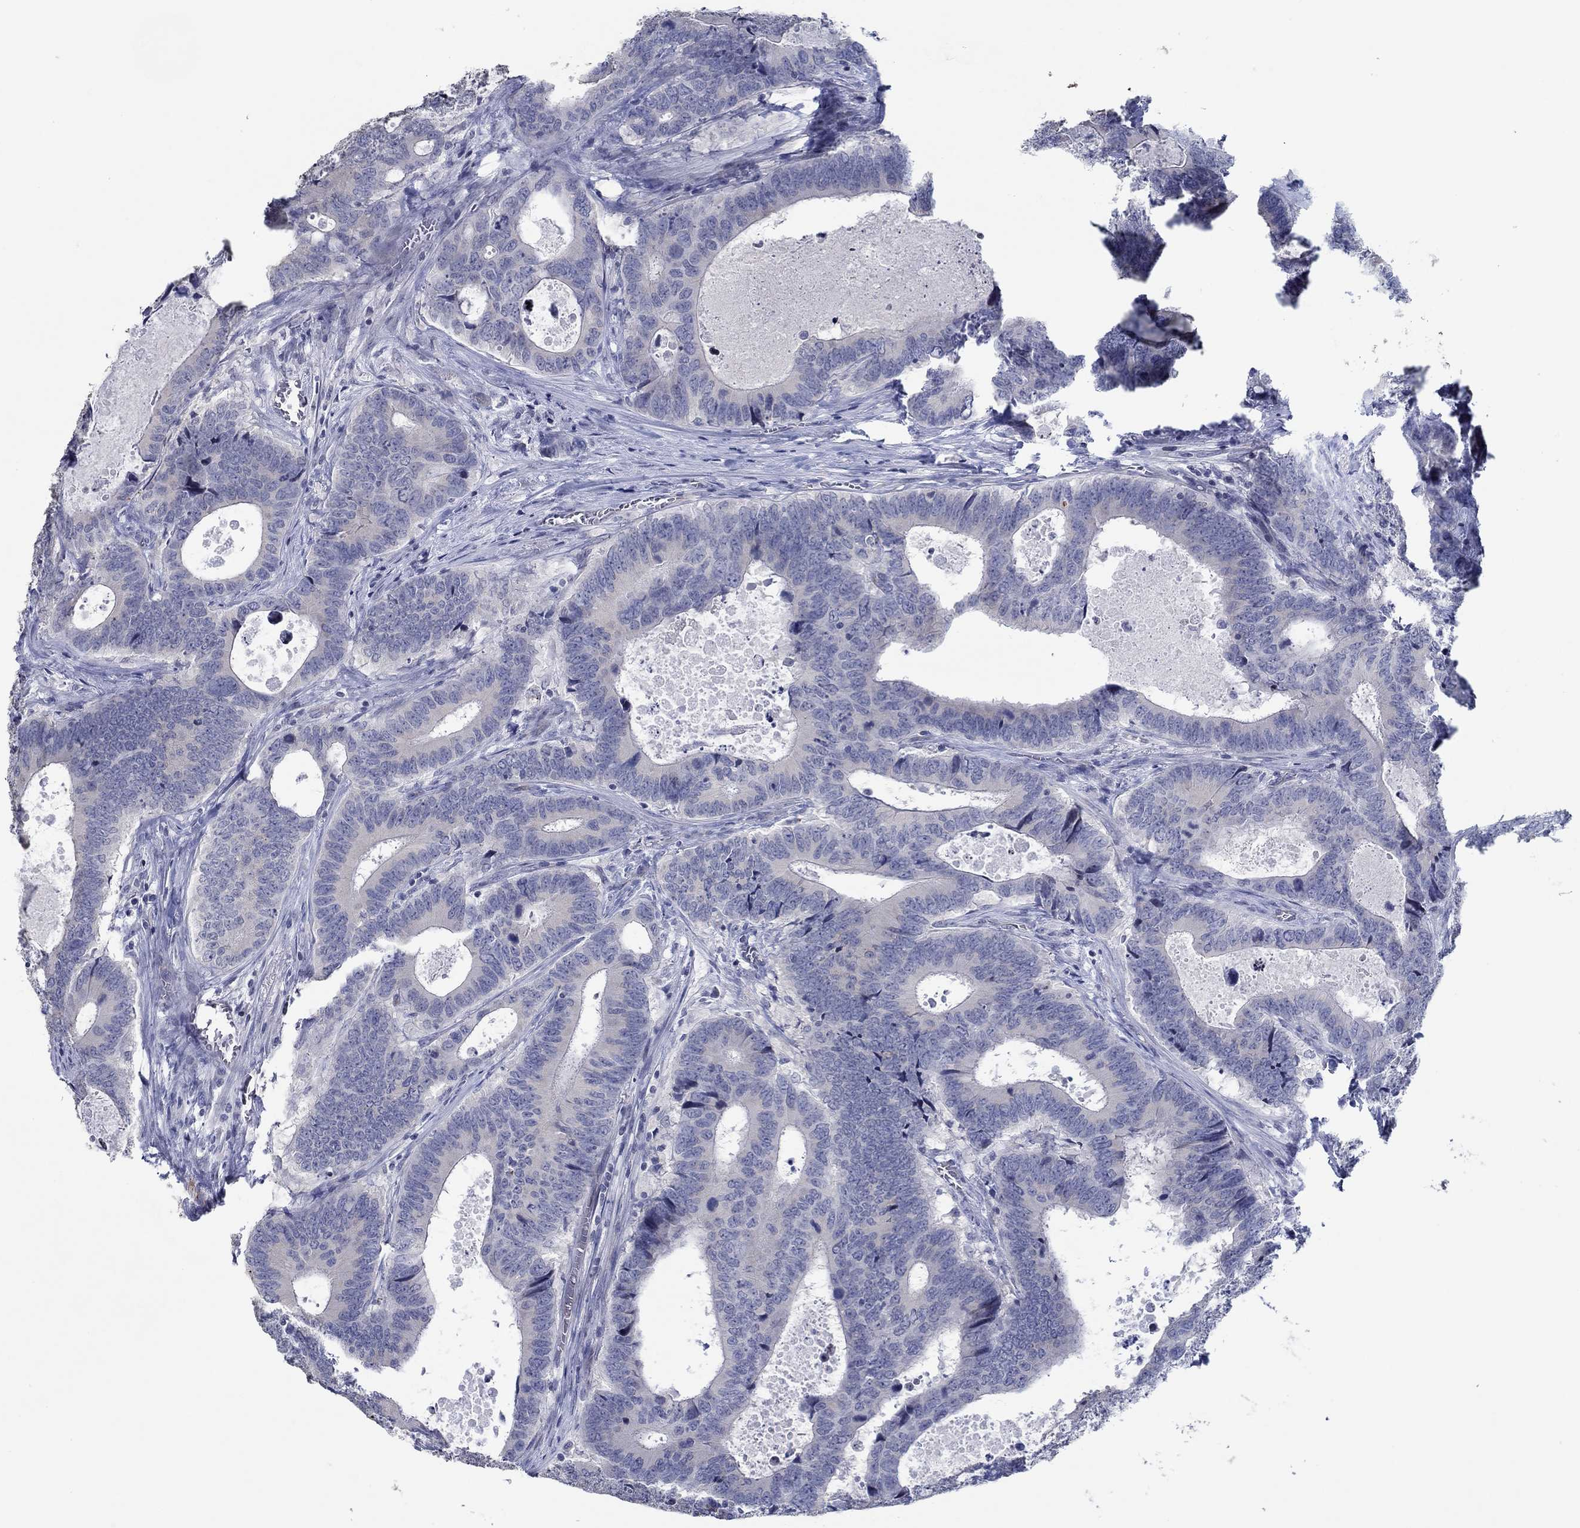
{"staining": {"intensity": "negative", "quantity": "none", "location": "none"}, "tissue": "colorectal cancer", "cell_type": "Tumor cells", "image_type": "cancer", "snomed": [{"axis": "morphology", "description": "Adenocarcinoma, NOS"}, {"axis": "topography", "description": "Colon"}], "caption": "Adenocarcinoma (colorectal) was stained to show a protein in brown. There is no significant positivity in tumor cells.", "gene": "GJA5", "patient": {"sex": "female", "age": 82}}